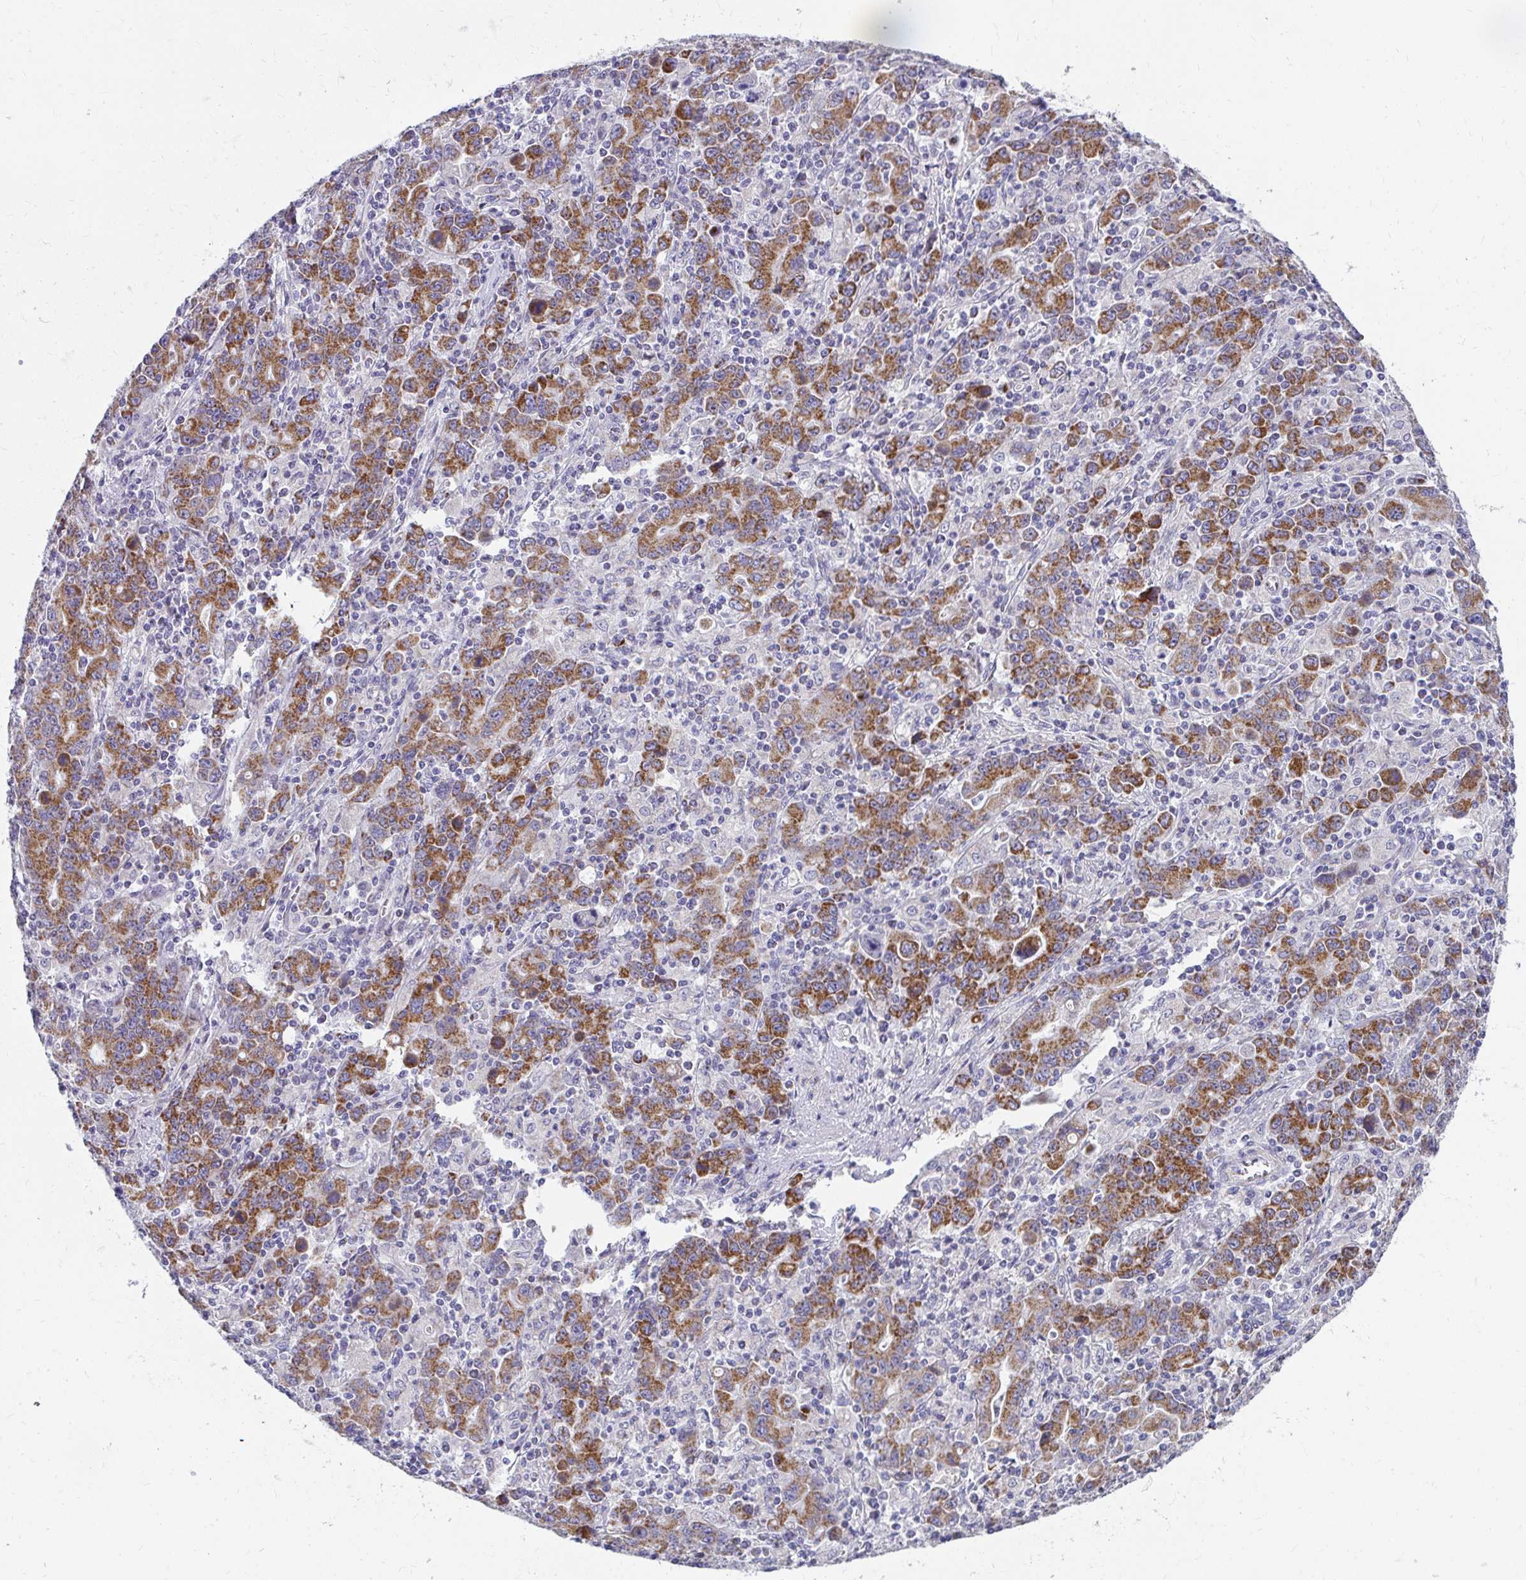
{"staining": {"intensity": "strong", "quantity": ">75%", "location": "cytoplasmic/membranous"}, "tissue": "stomach cancer", "cell_type": "Tumor cells", "image_type": "cancer", "snomed": [{"axis": "morphology", "description": "Adenocarcinoma, NOS"}, {"axis": "topography", "description": "Stomach, upper"}], "caption": "Stomach cancer (adenocarcinoma) stained with a protein marker displays strong staining in tumor cells.", "gene": "EXOC5", "patient": {"sex": "male", "age": 69}}